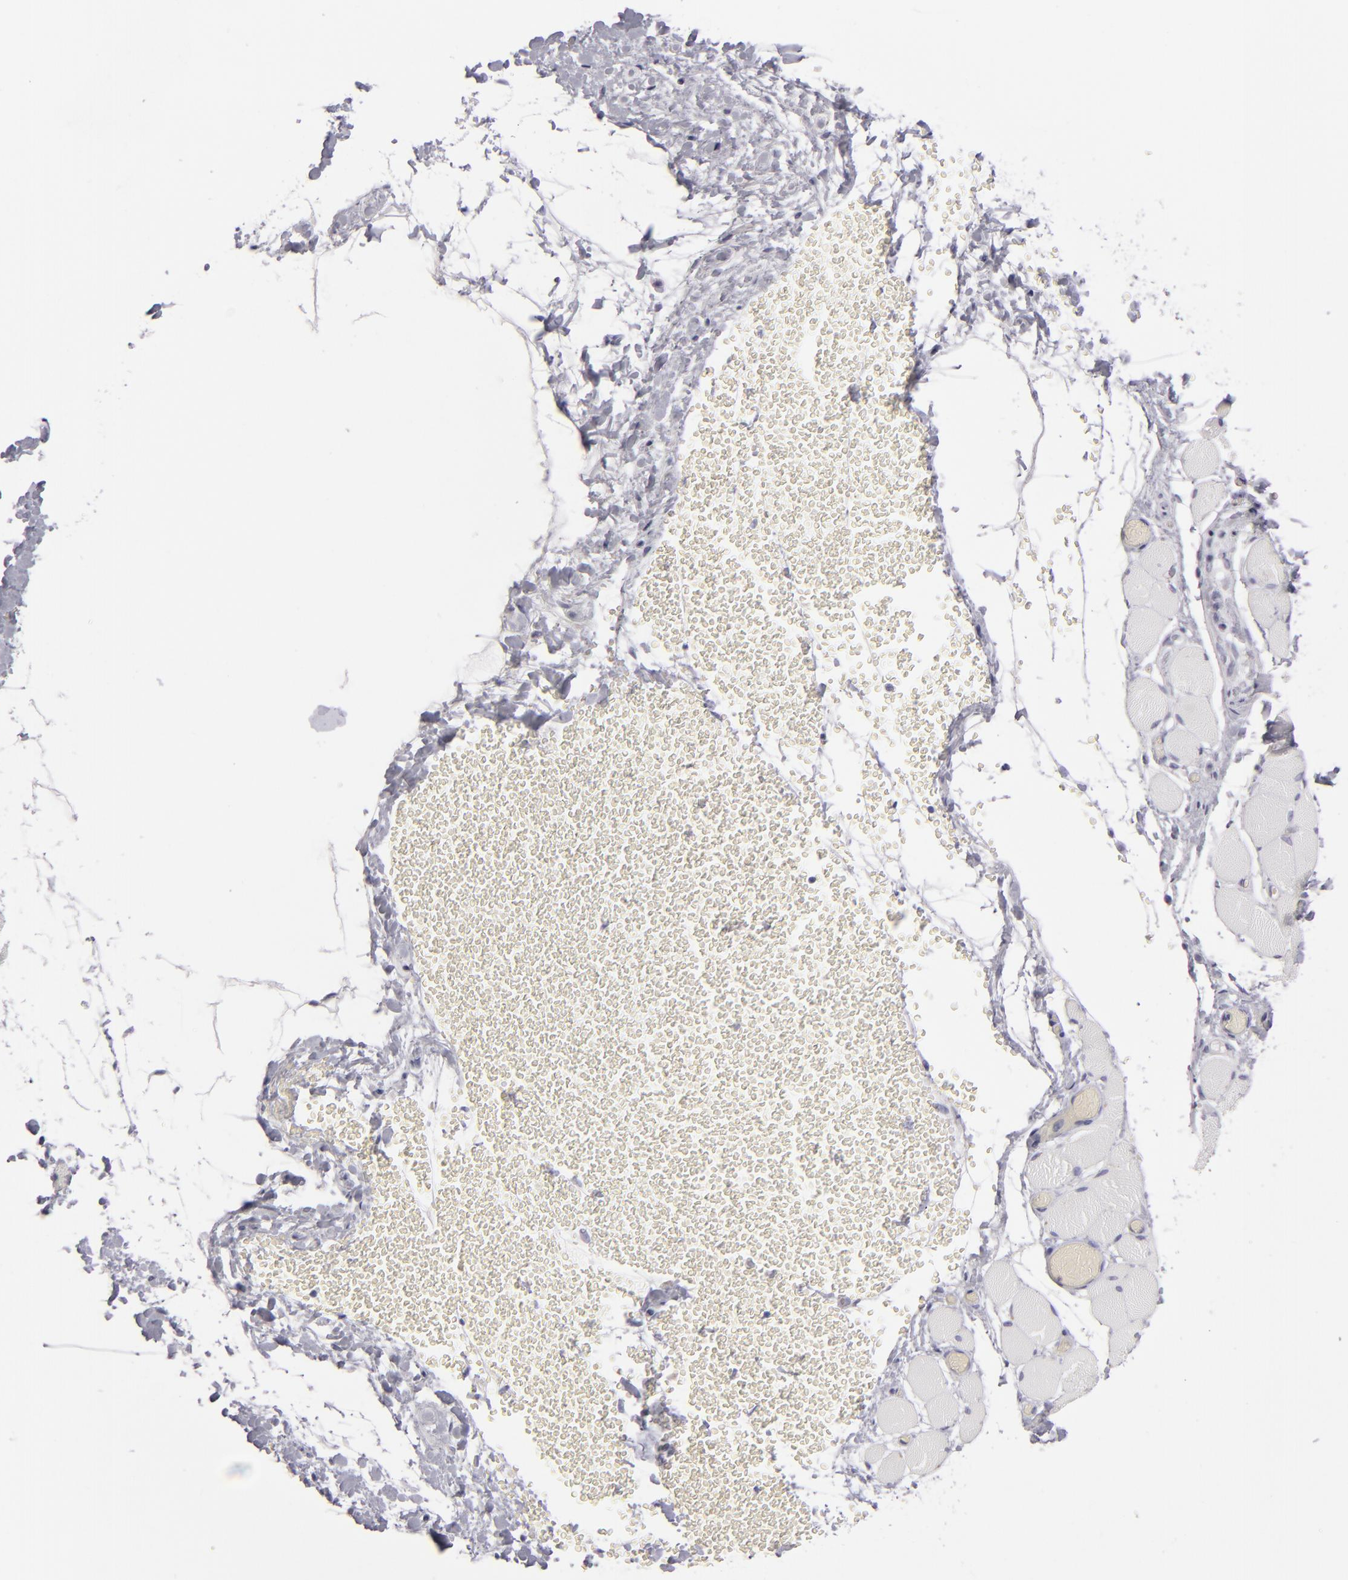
{"staining": {"intensity": "negative", "quantity": "none", "location": "none"}, "tissue": "skeletal muscle", "cell_type": "Myocytes", "image_type": "normal", "snomed": [{"axis": "morphology", "description": "Normal tissue, NOS"}, {"axis": "topography", "description": "Skeletal muscle"}, {"axis": "topography", "description": "Soft tissue"}], "caption": "This is a photomicrograph of immunohistochemistry staining of benign skeletal muscle, which shows no expression in myocytes. The staining is performed using DAB (3,3'-diaminobenzidine) brown chromogen with nuclei counter-stained in using hematoxylin.", "gene": "JUP", "patient": {"sex": "female", "age": 58}}